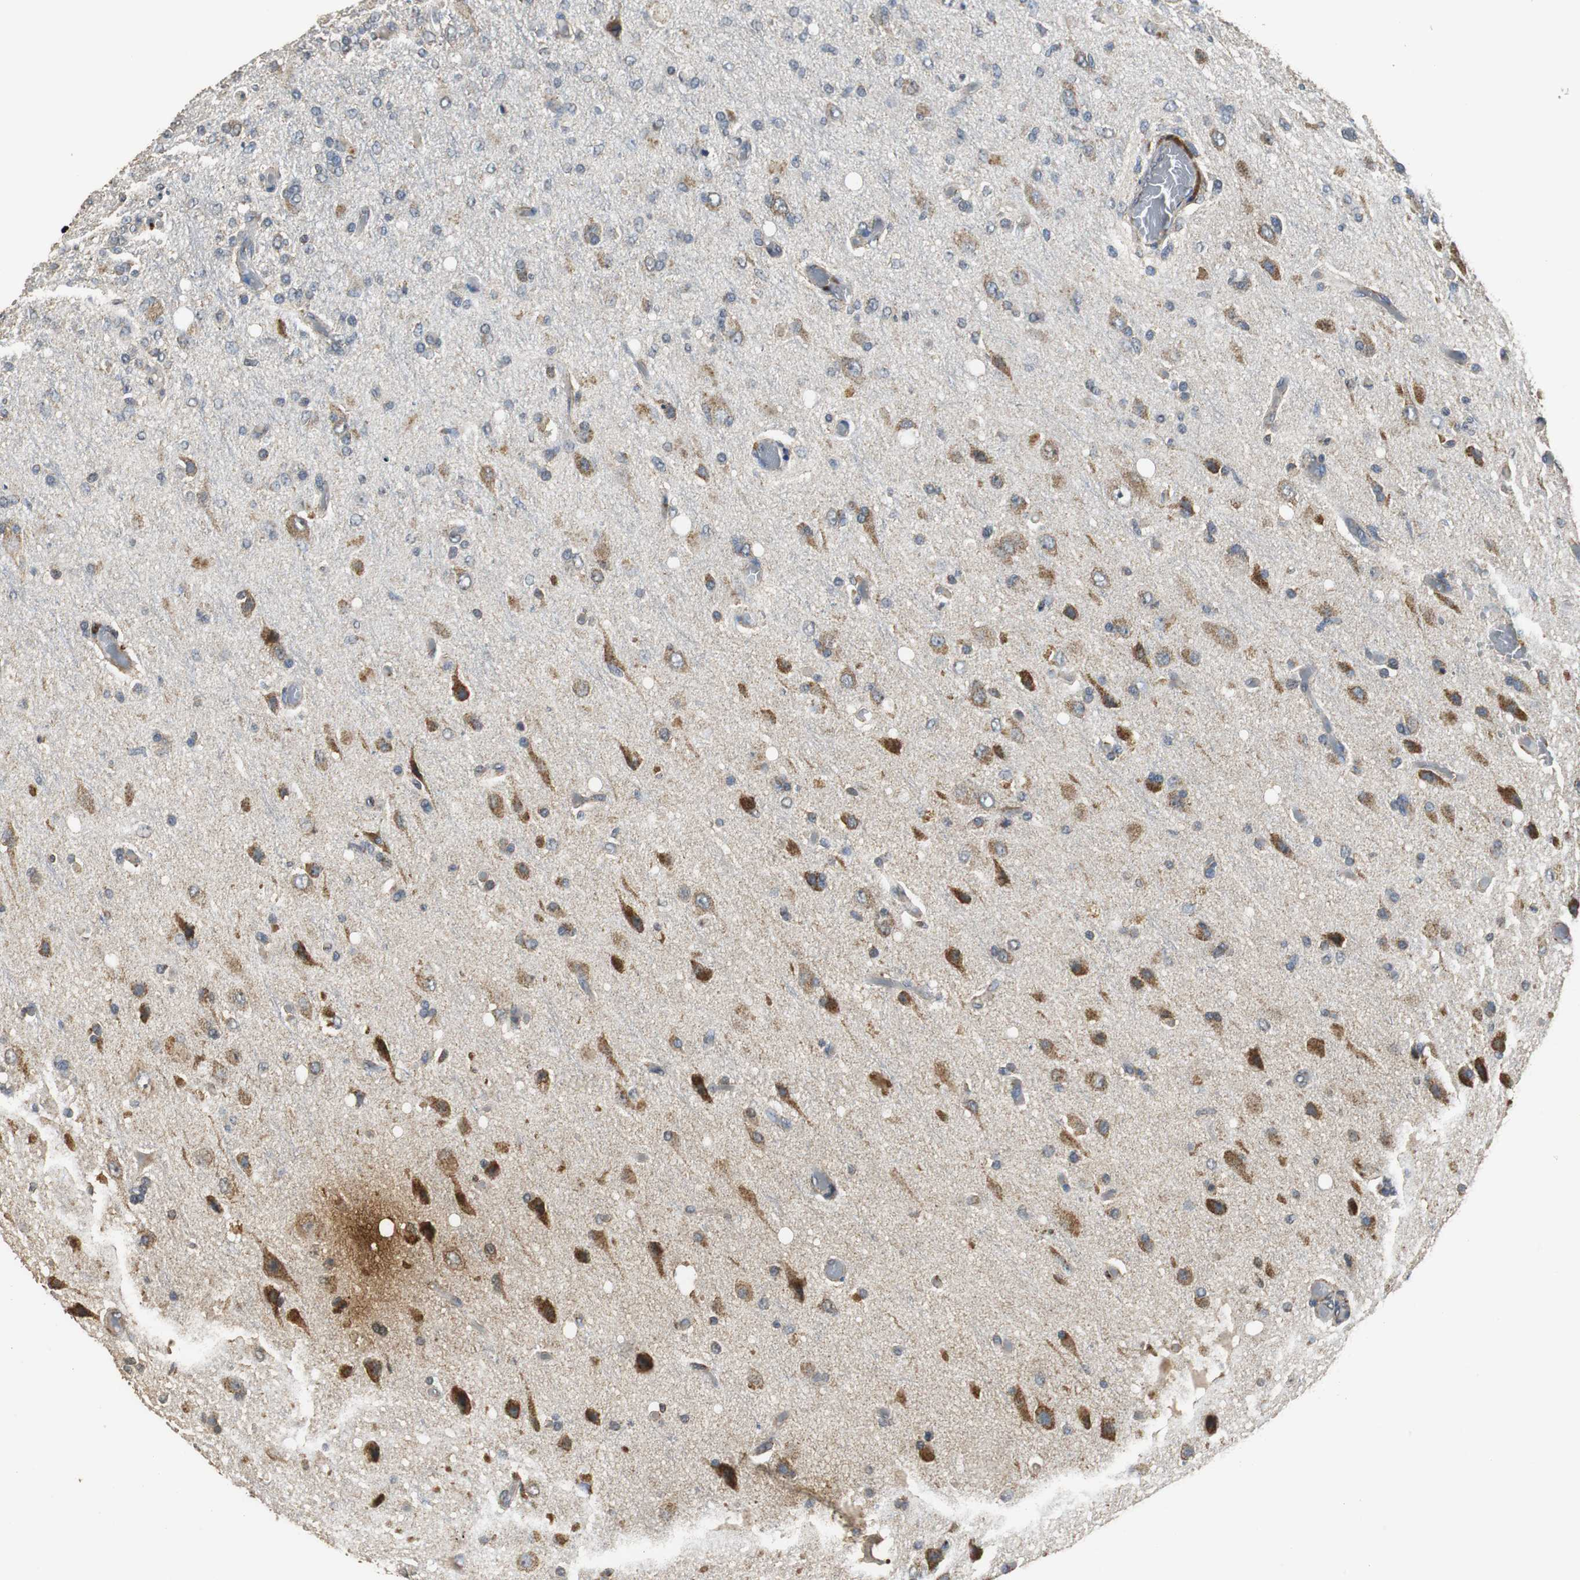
{"staining": {"intensity": "weak", "quantity": "<25%", "location": "cytoplasmic/membranous"}, "tissue": "glioma", "cell_type": "Tumor cells", "image_type": "cancer", "snomed": [{"axis": "morphology", "description": "Normal tissue, NOS"}, {"axis": "morphology", "description": "Glioma, malignant, High grade"}, {"axis": "topography", "description": "Cerebral cortex"}], "caption": "This is an immunohistochemistry (IHC) micrograph of high-grade glioma (malignant). There is no staining in tumor cells.", "gene": "NNT", "patient": {"sex": "male", "age": 77}}